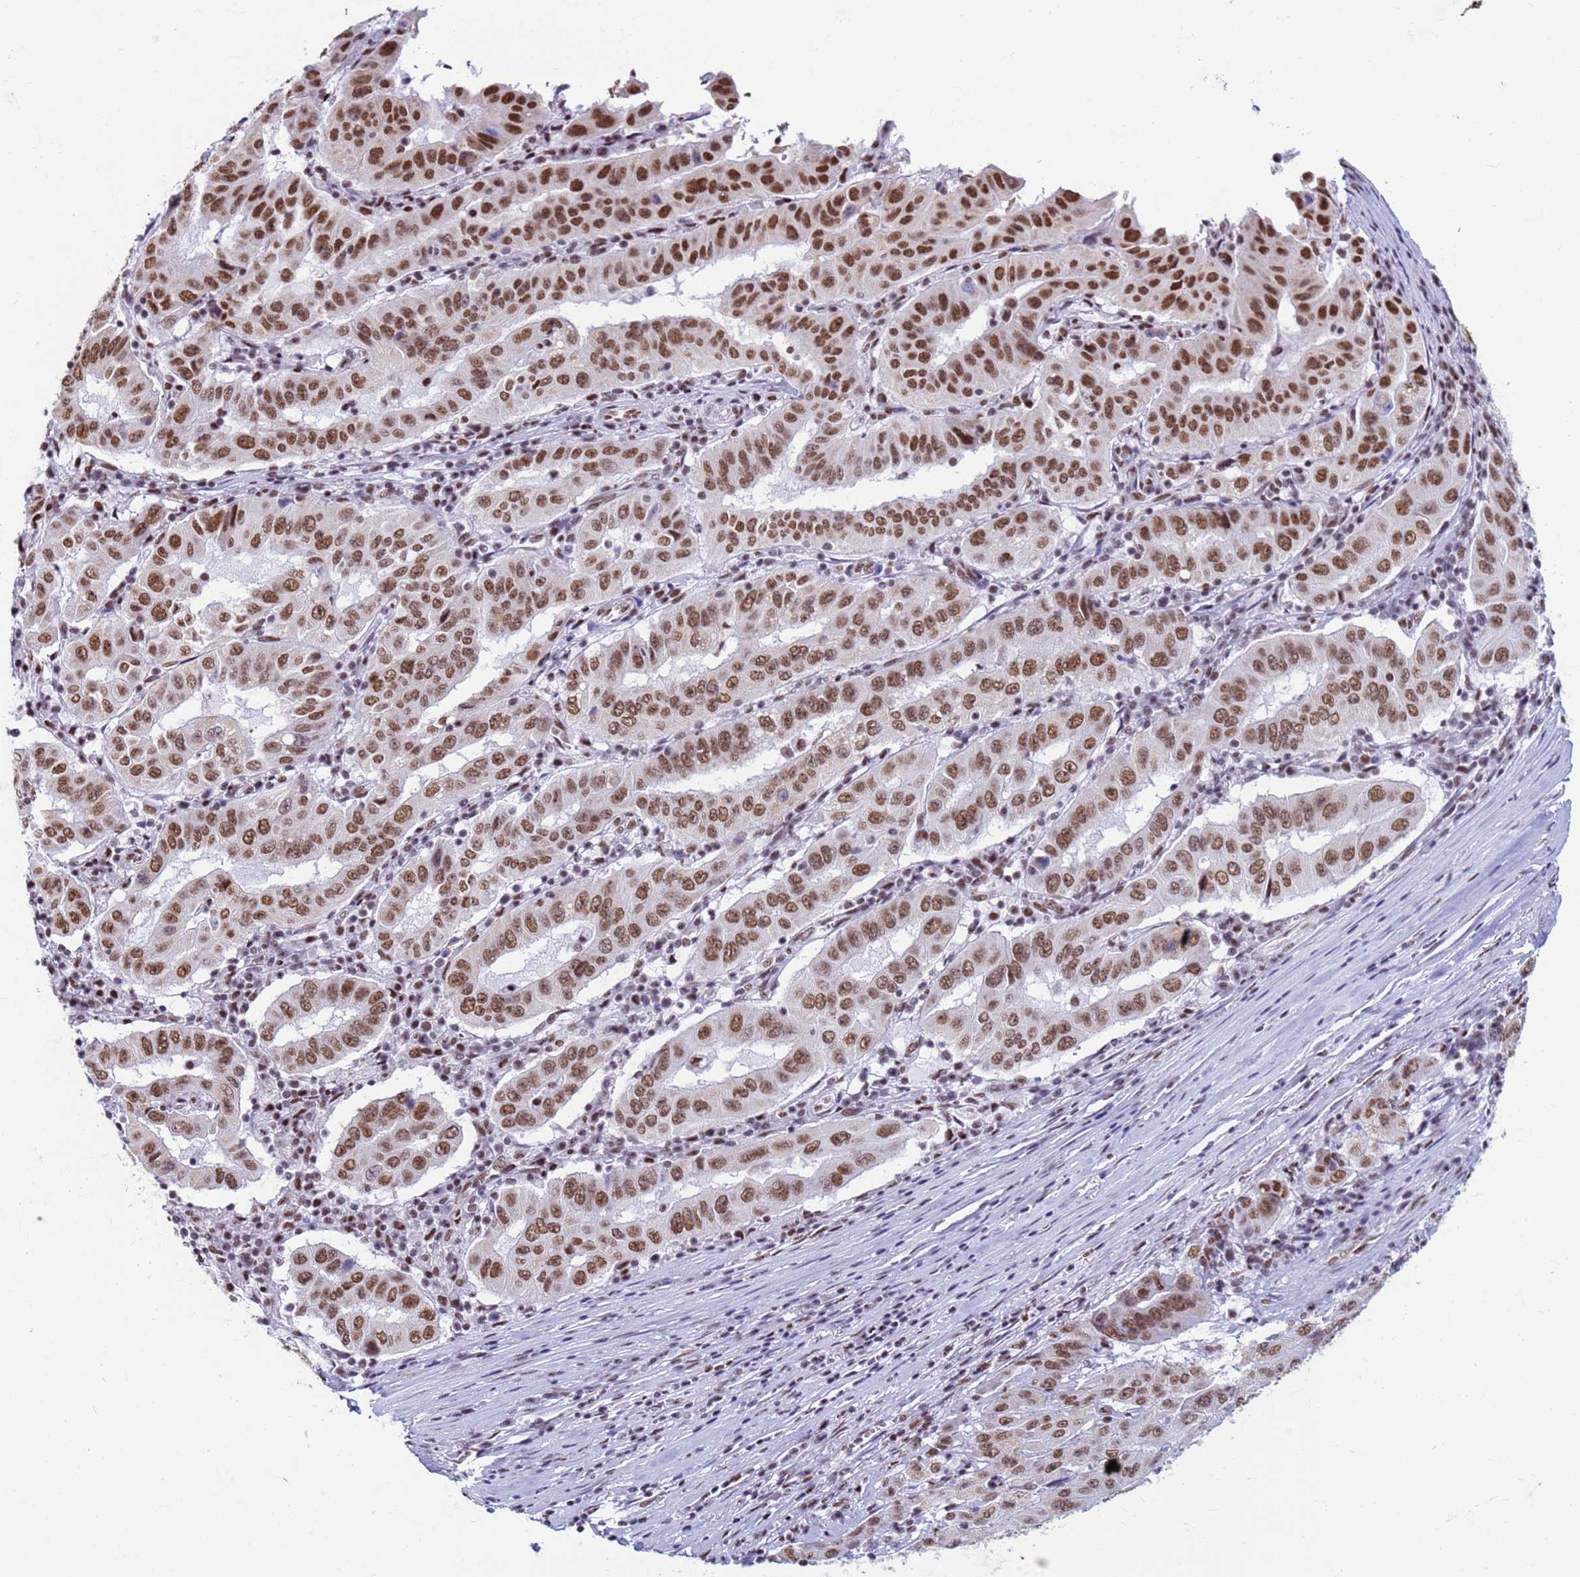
{"staining": {"intensity": "moderate", "quantity": ">75%", "location": "nuclear"}, "tissue": "pancreatic cancer", "cell_type": "Tumor cells", "image_type": "cancer", "snomed": [{"axis": "morphology", "description": "Adenocarcinoma, NOS"}, {"axis": "topography", "description": "Pancreas"}], "caption": "This is an image of immunohistochemistry (IHC) staining of adenocarcinoma (pancreatic), which shows moderate expression in the nuclear of tumor cells.", "gene": "FAM170B", "patient": {"sex": "male", "age": 63}}